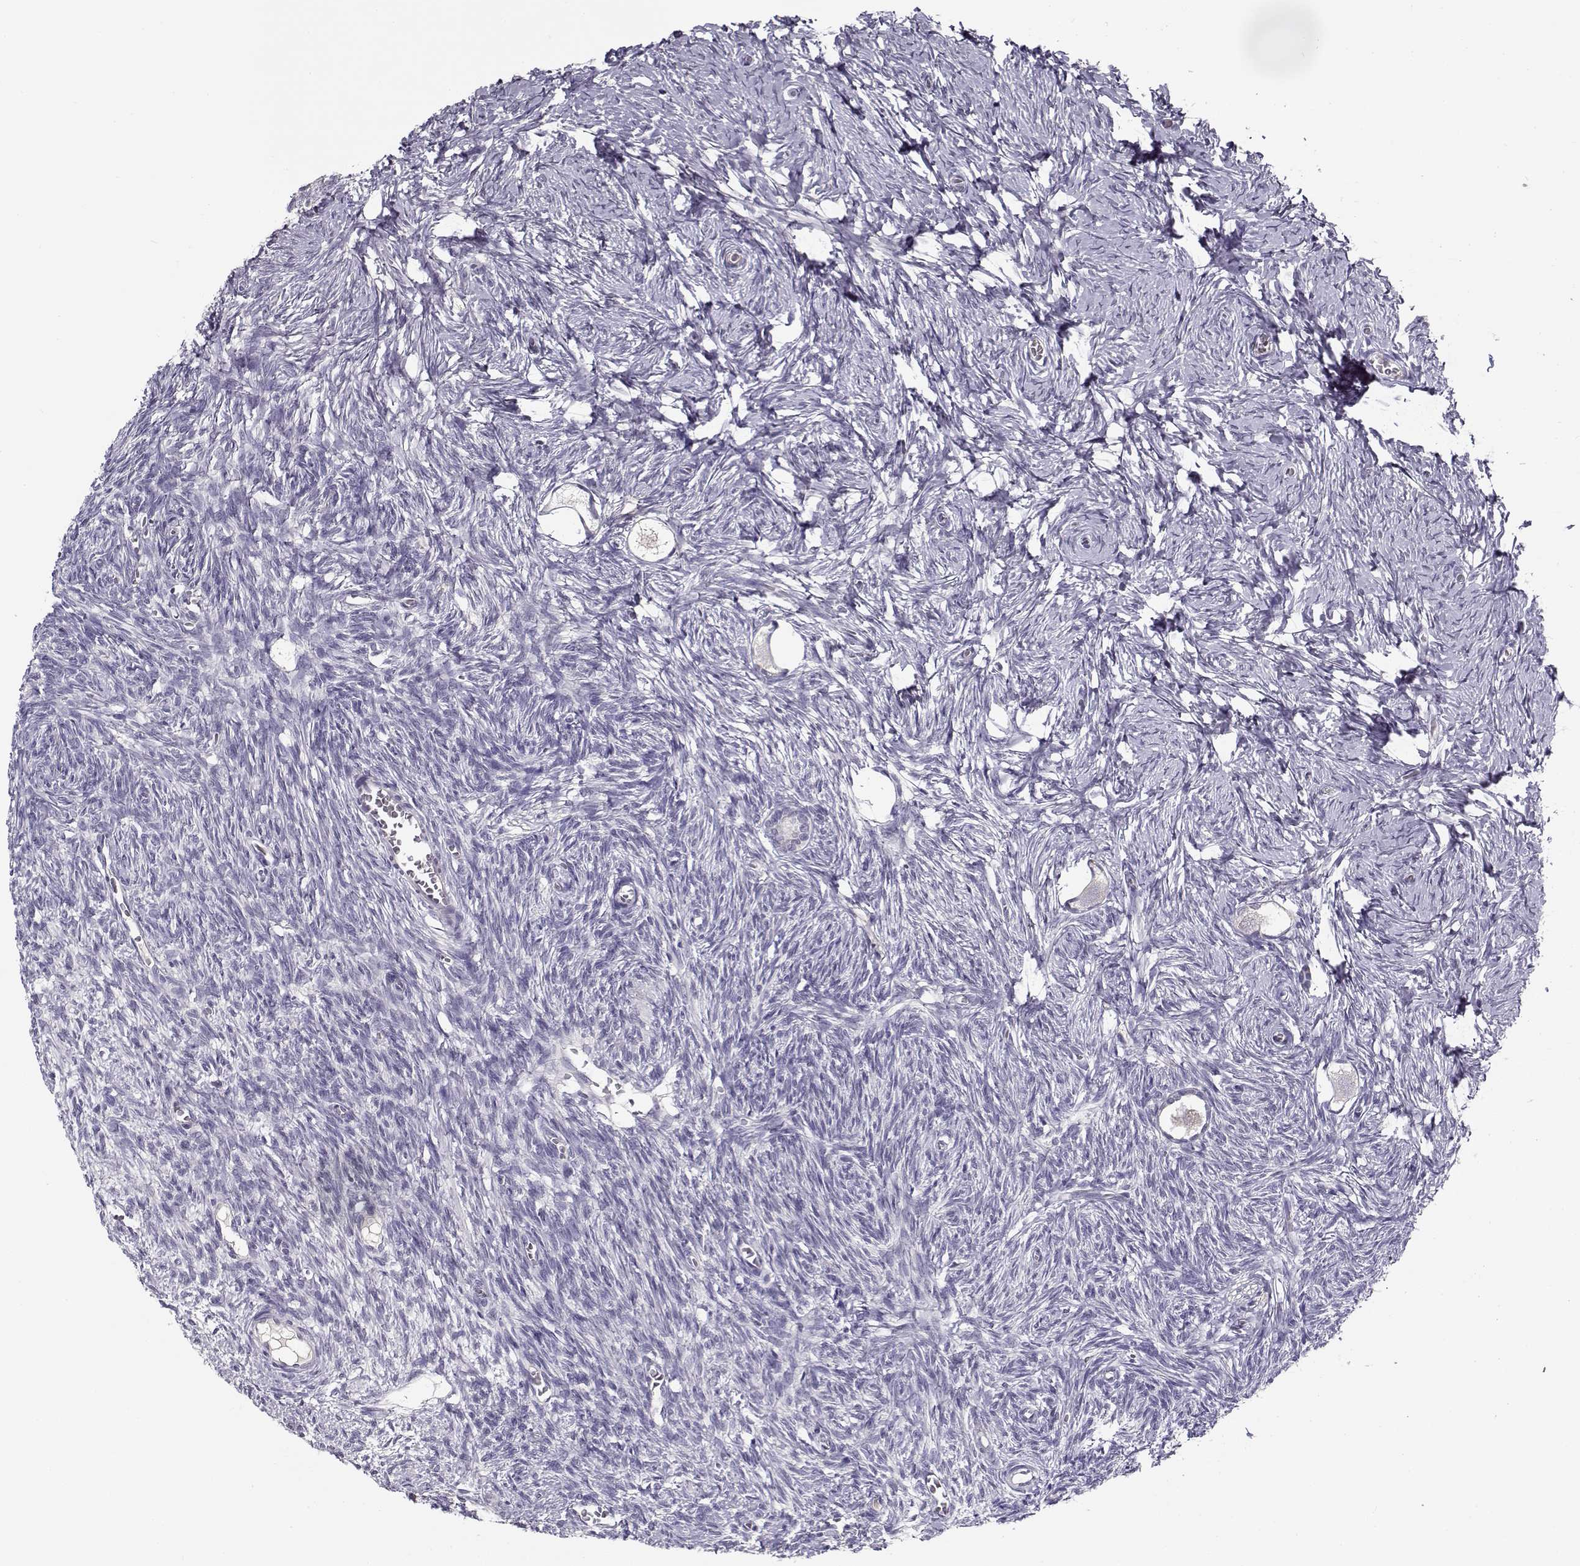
{"staining": {"intensity": "negative", "quantity": "none", "location": "none"}, "tissue": "ovary", "cell_type": "Follicle cells", "image_type": "normal", "snomed": [{"axis": "morphology", "description": "Normal tissue, NOS"}, {"axis": "topography", "description": "Ovary"}], "caption": "This is a image of IHC staining of benign ovary, which shows no staining in follicle cells. (Brightfield microscopy of DAB immunohistochemistry at high magnification).", "gene": "TMEM145", "patient": {"sex": "female", "age": 27}}